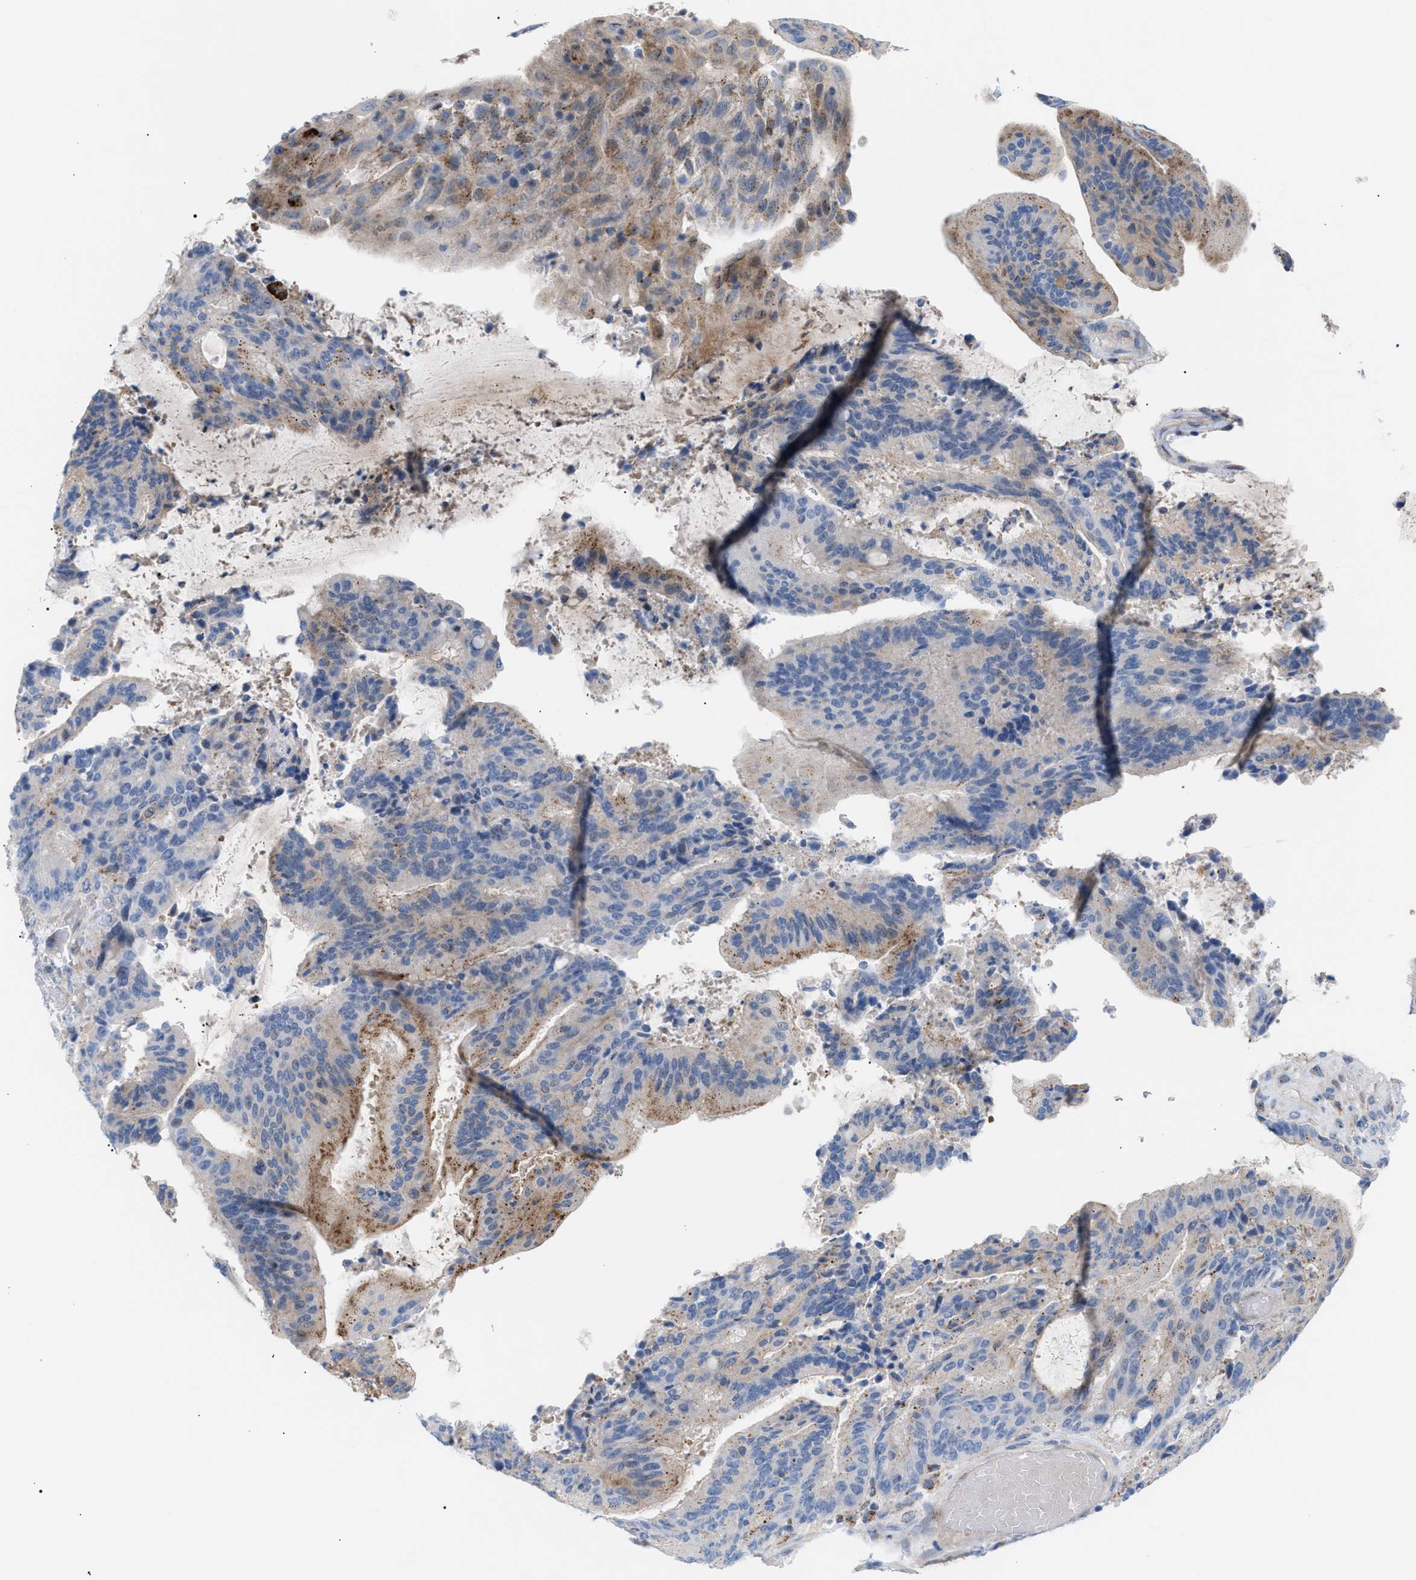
{"staining": {"intensity": "moderate", "quantity": "<25%", "location": "cytoplasmic/membranous"}, "tissue": "liver cancer", "cell_type": "Tumor cells", "image_type": "cancer", "snomed": [{"axis": "morphology", "description": "Normal tissue, NOS"}, {"axis": "morphology", "description": "Cholangiocarcinoma"}, {"axis": "topography", "description": "Liver"}, {"axis": "topography", "description": "Peripheral nerve tissue"}], "caption": "High-power microscopy captured an immunohistochemistry micrograph of liver cancer, revealing moderate cytoplasmic/membranous staining in approximately <25% of tumor cells.", "gene": "MBTD1", "patient": {"sex": "female", "age": 73}}